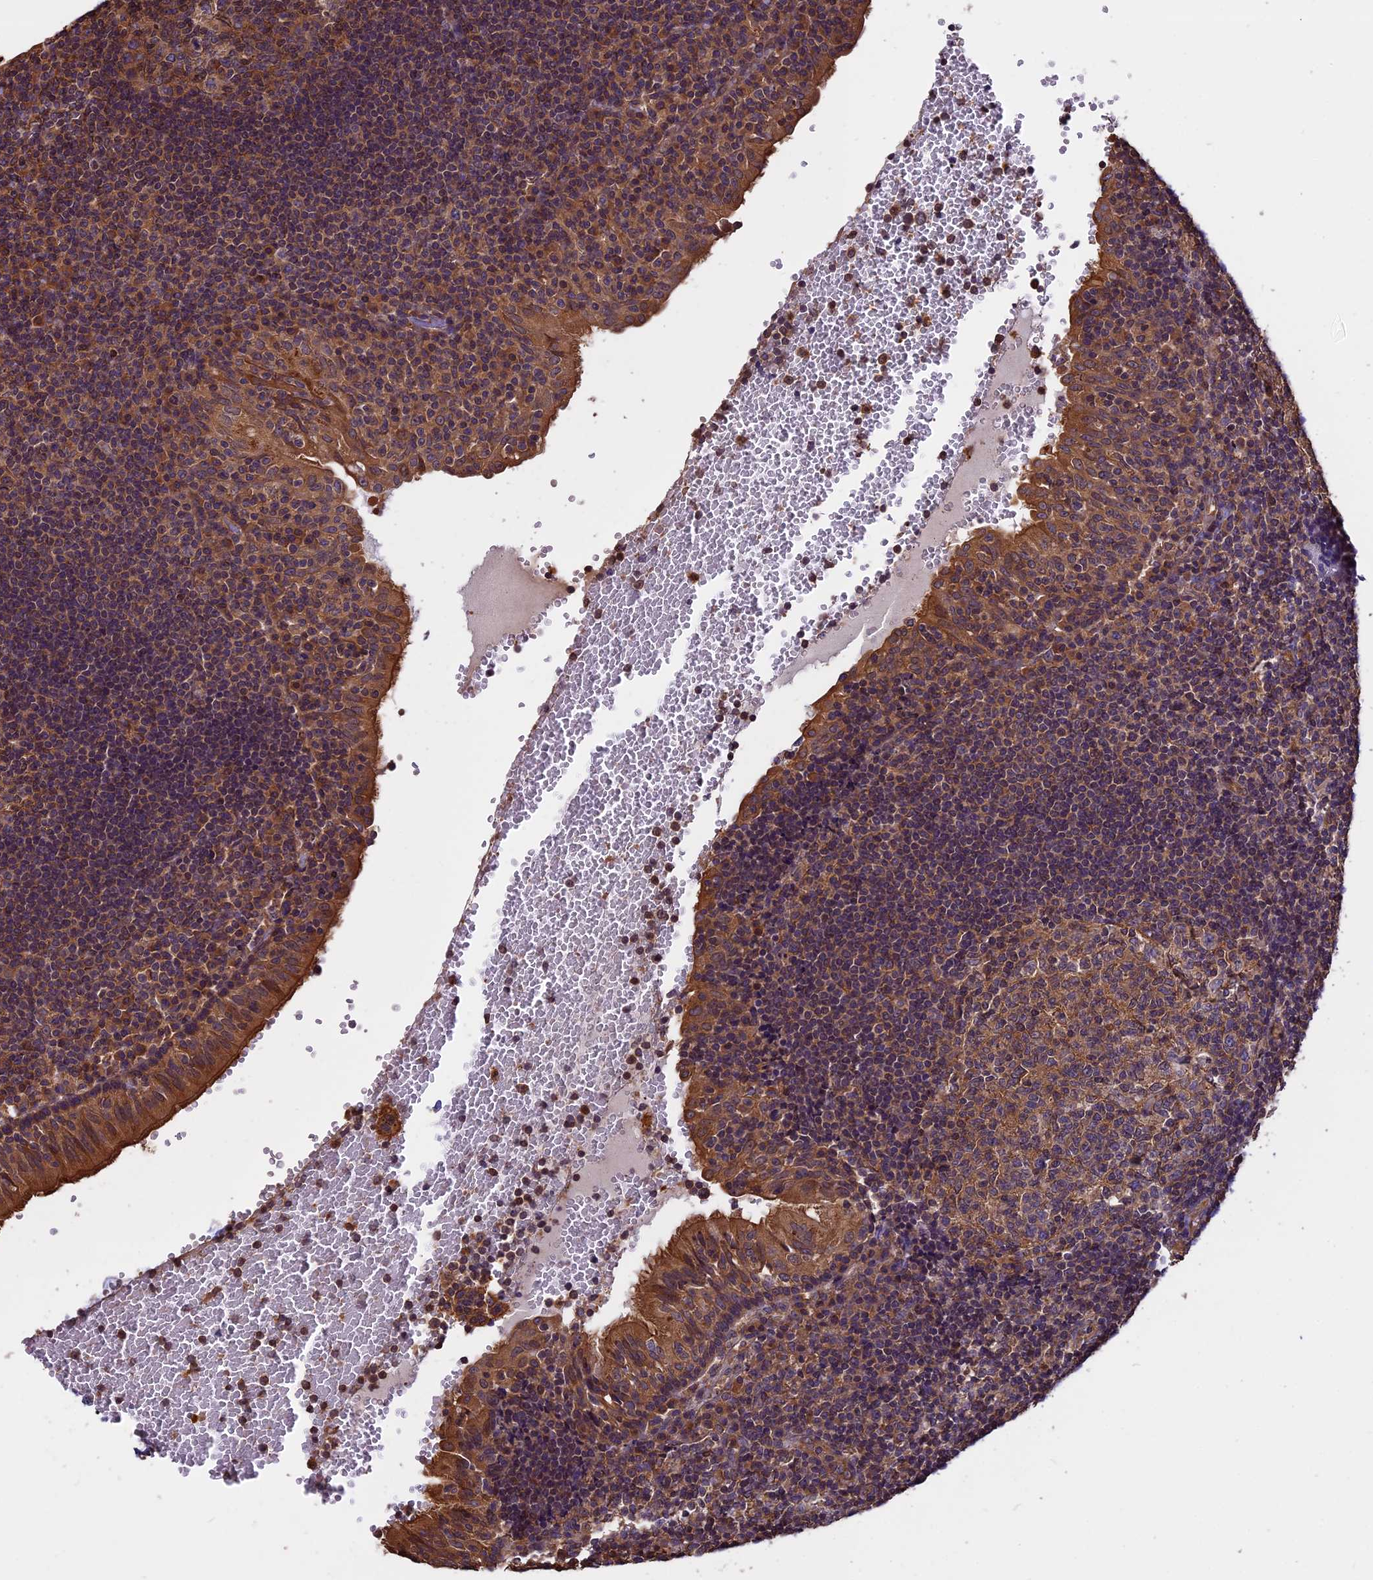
{"staining": {"intensity": "moderate", "quantity": "<25%", "location": "cytoplasmic/membranous"}, "tissue": "tonsil", "cell_type": "Germinal center cells", "image_type": "normal", "snomed": [{"axis": "morphology", "description": "Normal tissue, NOS"}, {"axis": "topography", "description": "Tonsil"}], "caption": "Immunohistochemical staining of benign tonsil reveals <25% levels of moderate cytoplasmic/membranous protein expression in about <25% of germinal center cells. (IHC, brightfield microscopy, high magnification).", "gene": "CHMP2A", "patient": {"sex": "female", "age": 40}}